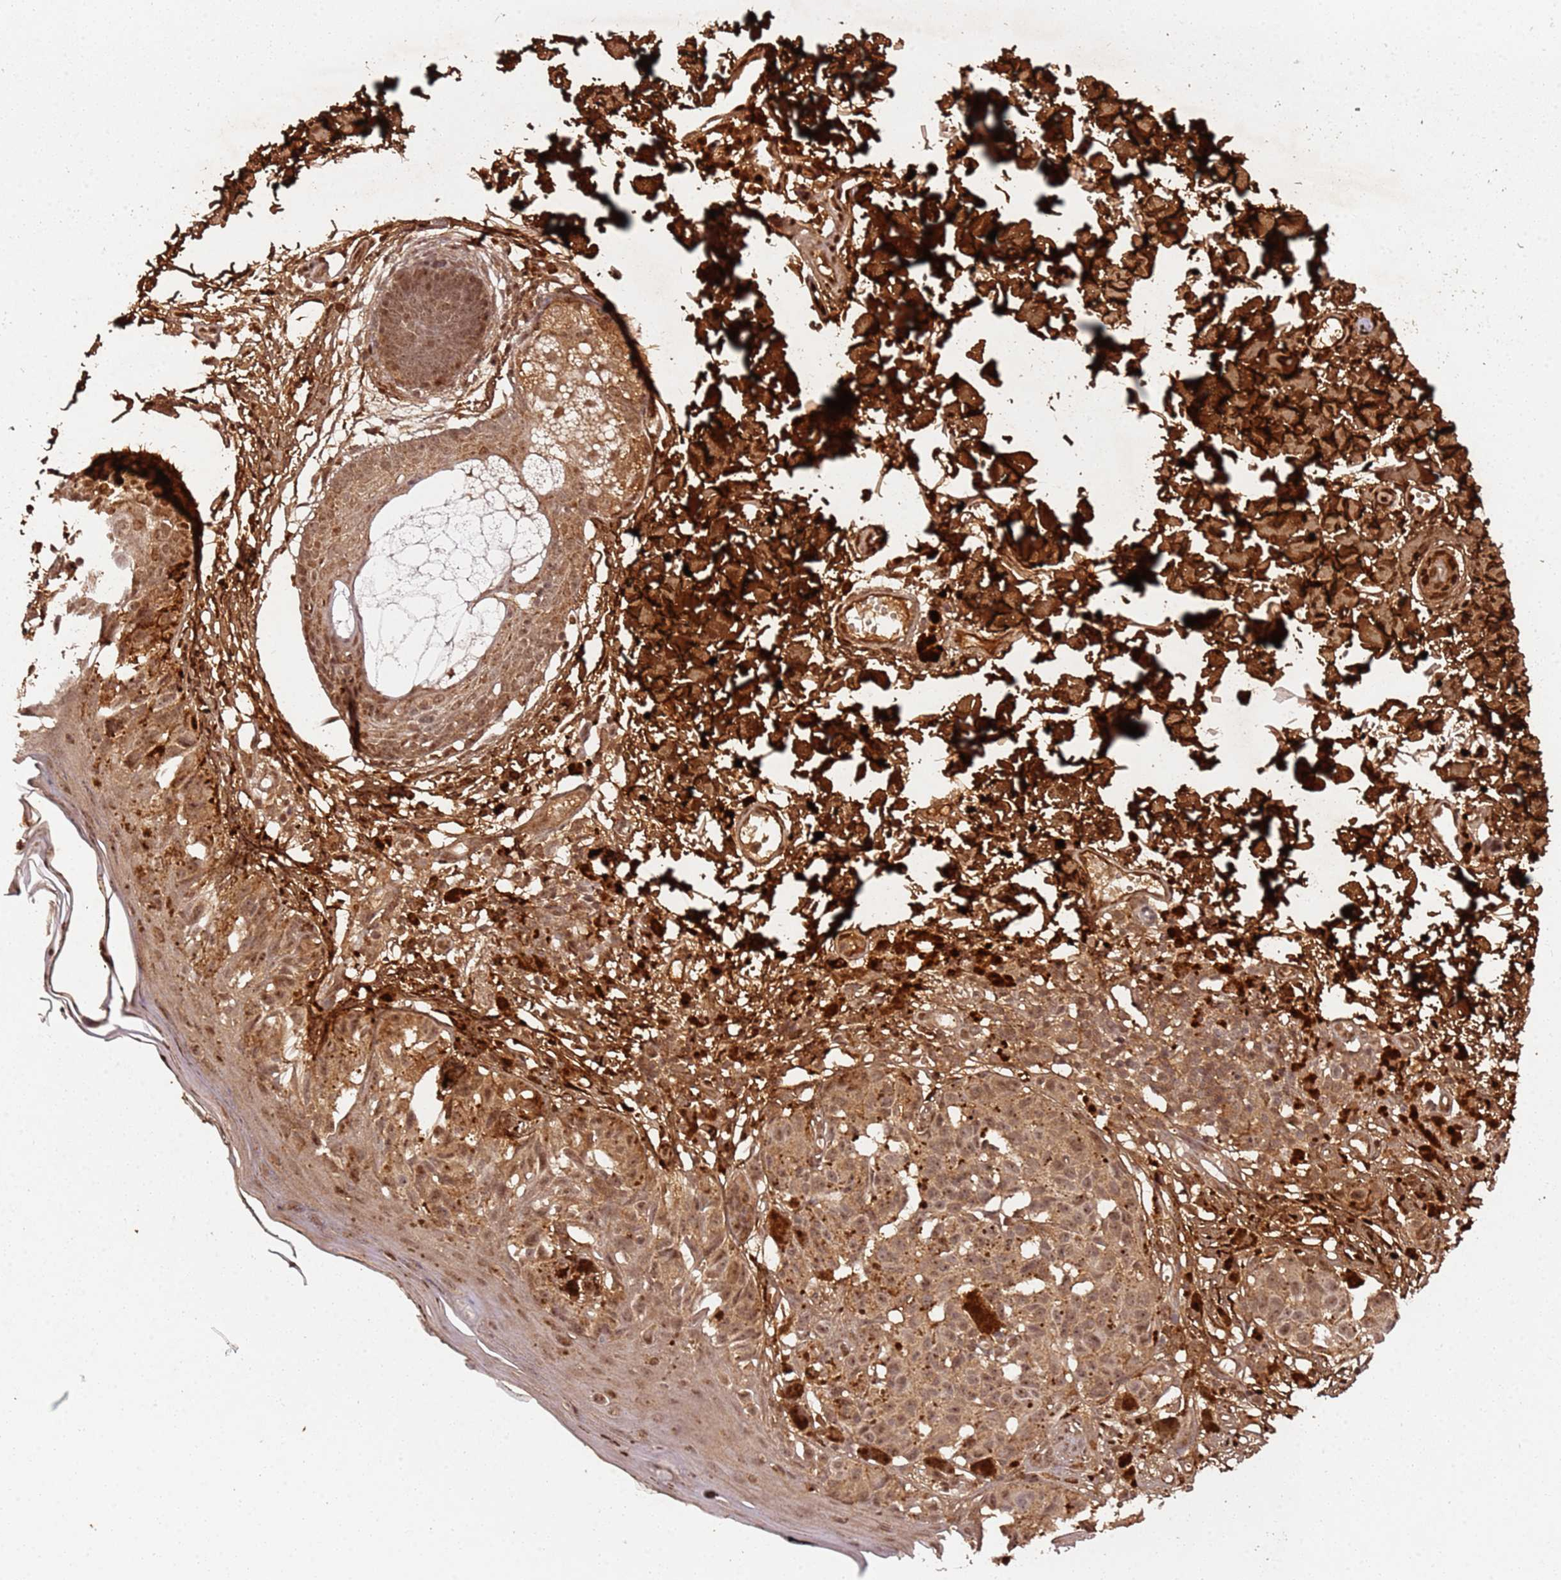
{"staining": {"intensity": "moderate", "quantity": ">75%", "location": "cytoplasmic/membranous,nuclear"}, "tissue": "melanoma", "cell_type": "Tumor cells", "image_type": "cancer", "snomed": [{"axis": "morphology", "description": "Malignant melanoma, NOS"}, {"axis": "topography", "description": "Skin"}], "caption": "Melanoma stained with a protein marker displays moderate staining in tumor cells.", "gene": "COL1A2", "patient": {"sex": "male", "age": 73}}